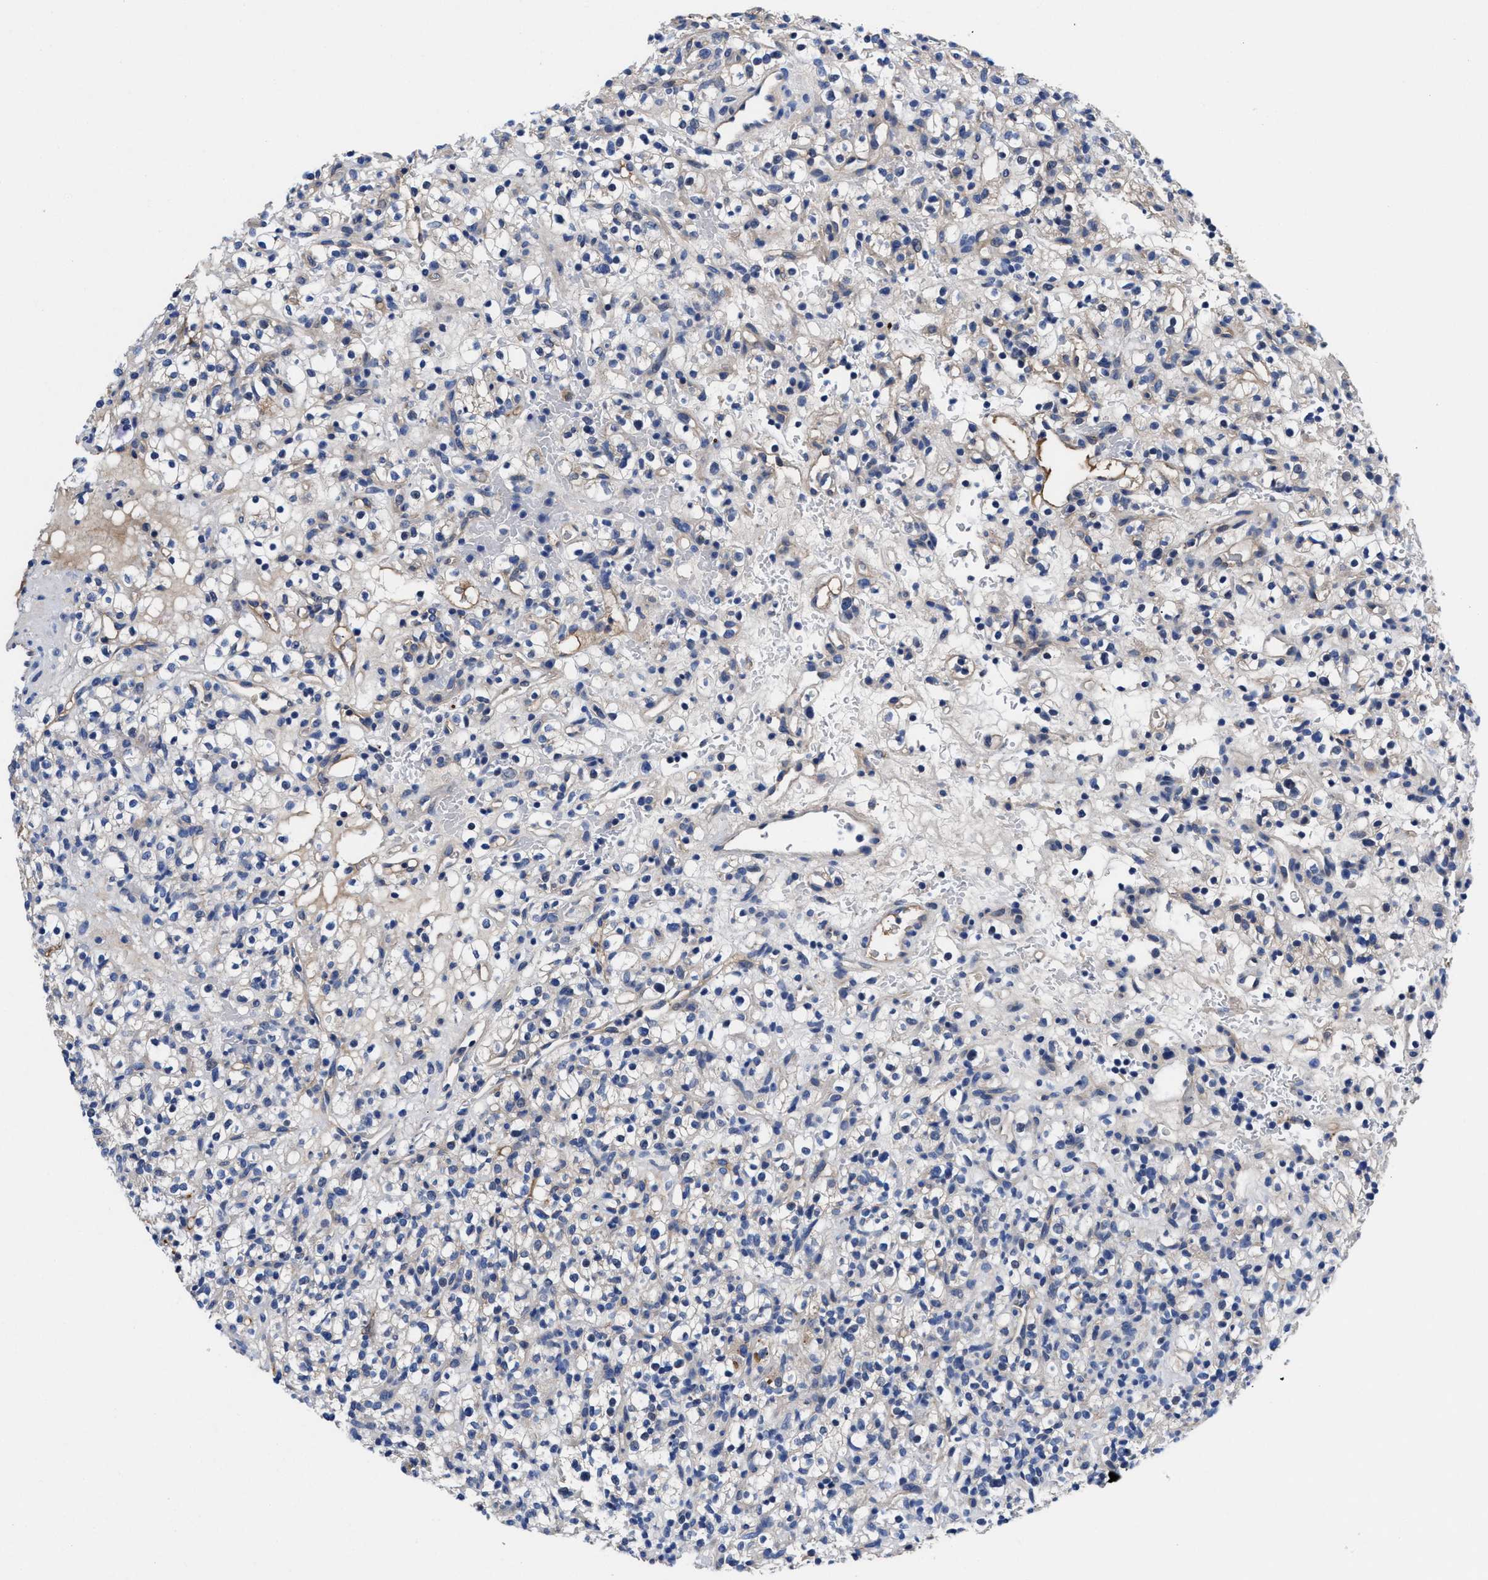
{"staining": {"intensity": "negative", "quantity": "none", "location": "none"}, "tissue": "renal cancer", "cell_type": "Tumor cells", "image_type": "cancer", "snomed": [{"axis": "morphology", "description": "Normal tissue, NOS"}, {"axis": "morphology", "description": "Adenocarcinoma, NOS"}, {"axis": "topography", "description": "Kidney"}], "caption": "IHC micrograph of neoplastic tissue: human adenocarcinoma (renal) stained with DAB (3,3'-diaminobenzidine) reveals no significant protein staining in tumor cells.", "gene": "DHRS13", "patient": {"sex": "female", "age": 72}}